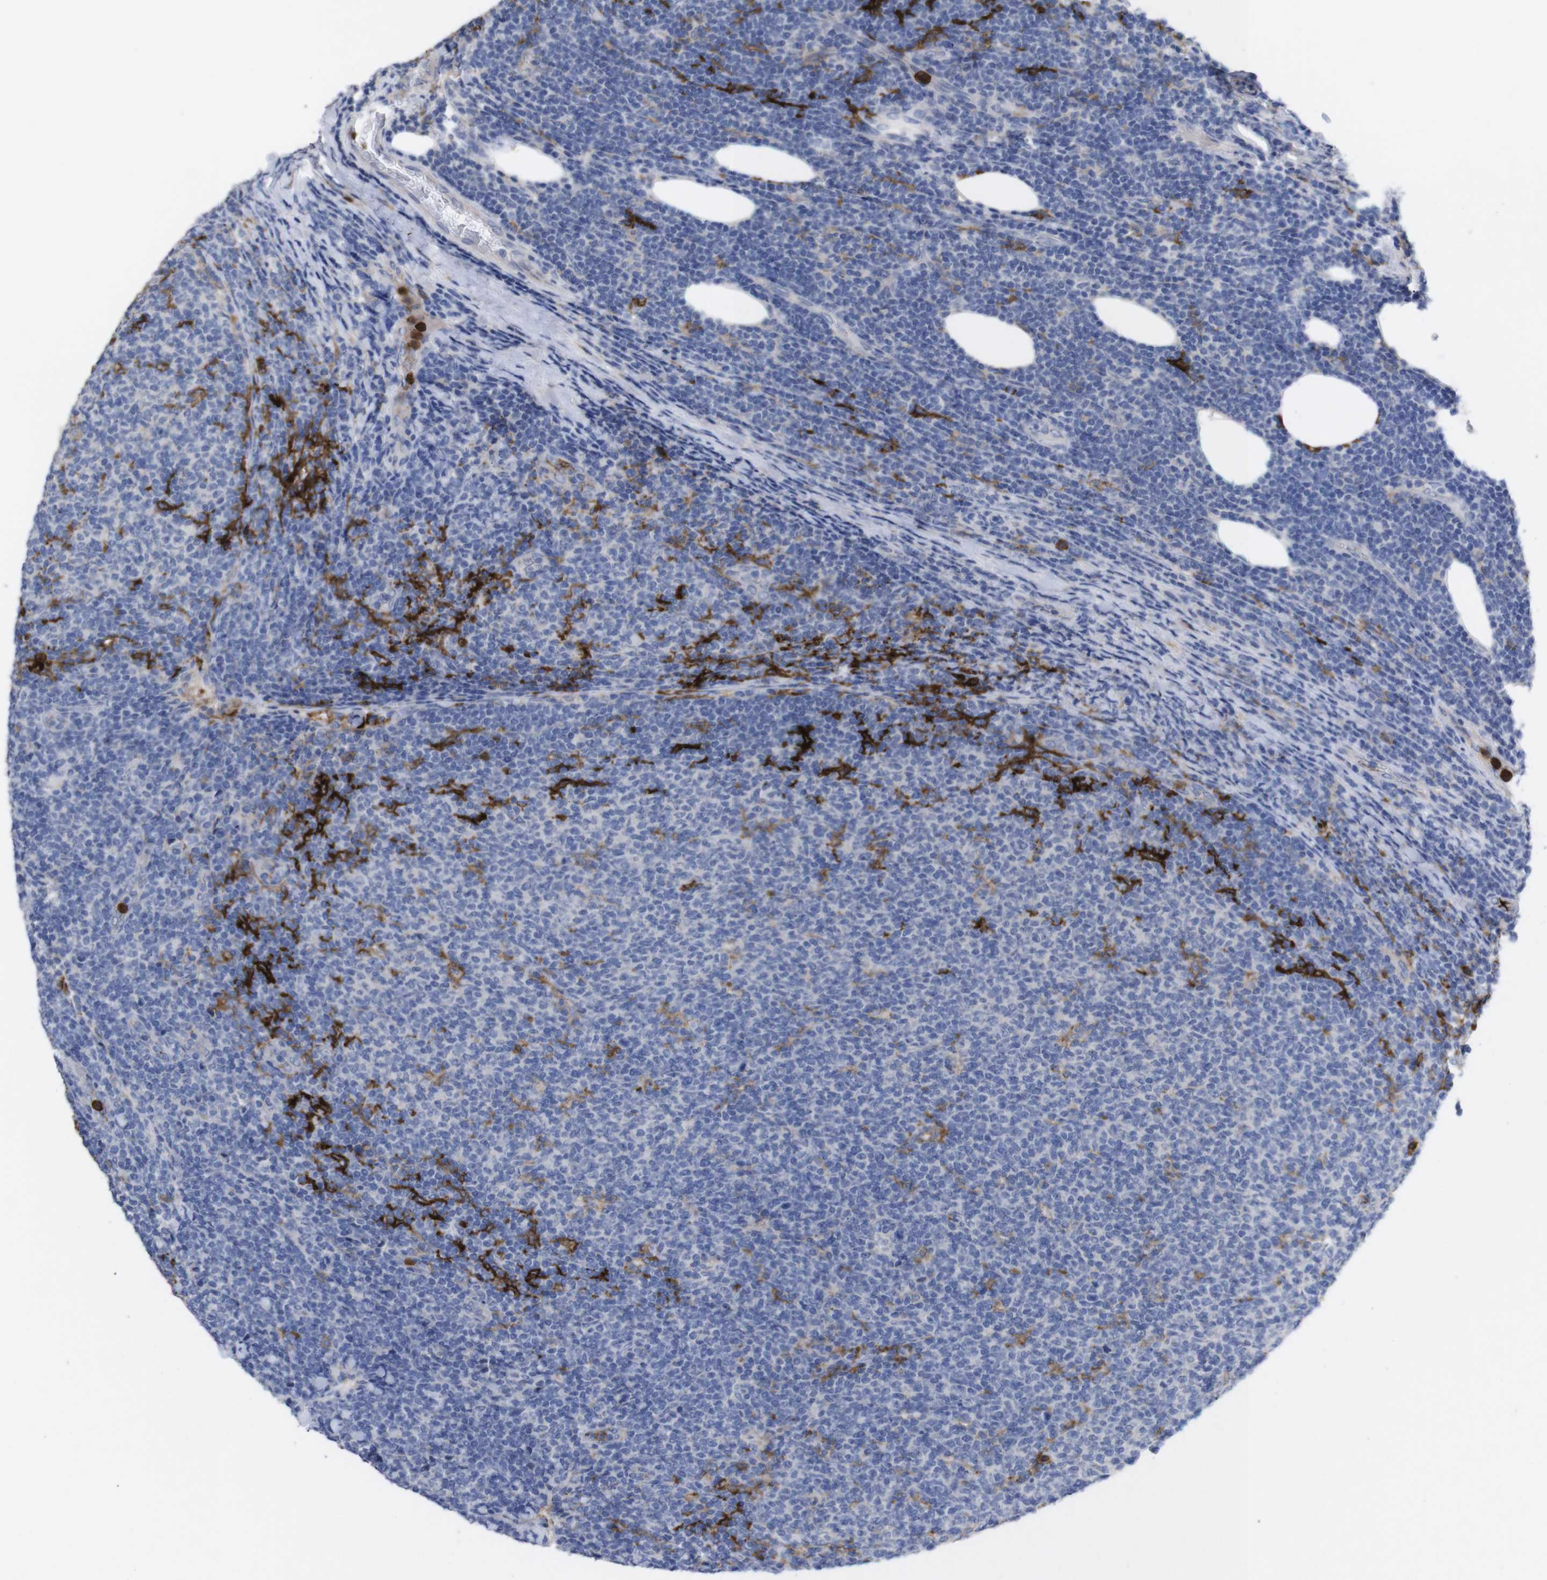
{"staining": {"intensity": "negative", "quantity": "none", "location": "none"}, "tissue": "lymphoma", "cell_type": "Tumor cells", "image_type": "cancer", "snomed": [{"axis": "morphology", "description": "Malignant lymphoma, non-Hodgkin's type, Low grade"}, {"axis": "topography", "description": "Lymph node"}], "caption": "This is an IHC photomicrograph of malignant lymphoma, non-Hodgkin's type (low-grade). There is no expression in tumor cells.", "gene": "C5AR1", "patient": {"sex": "male", "age": 66}}